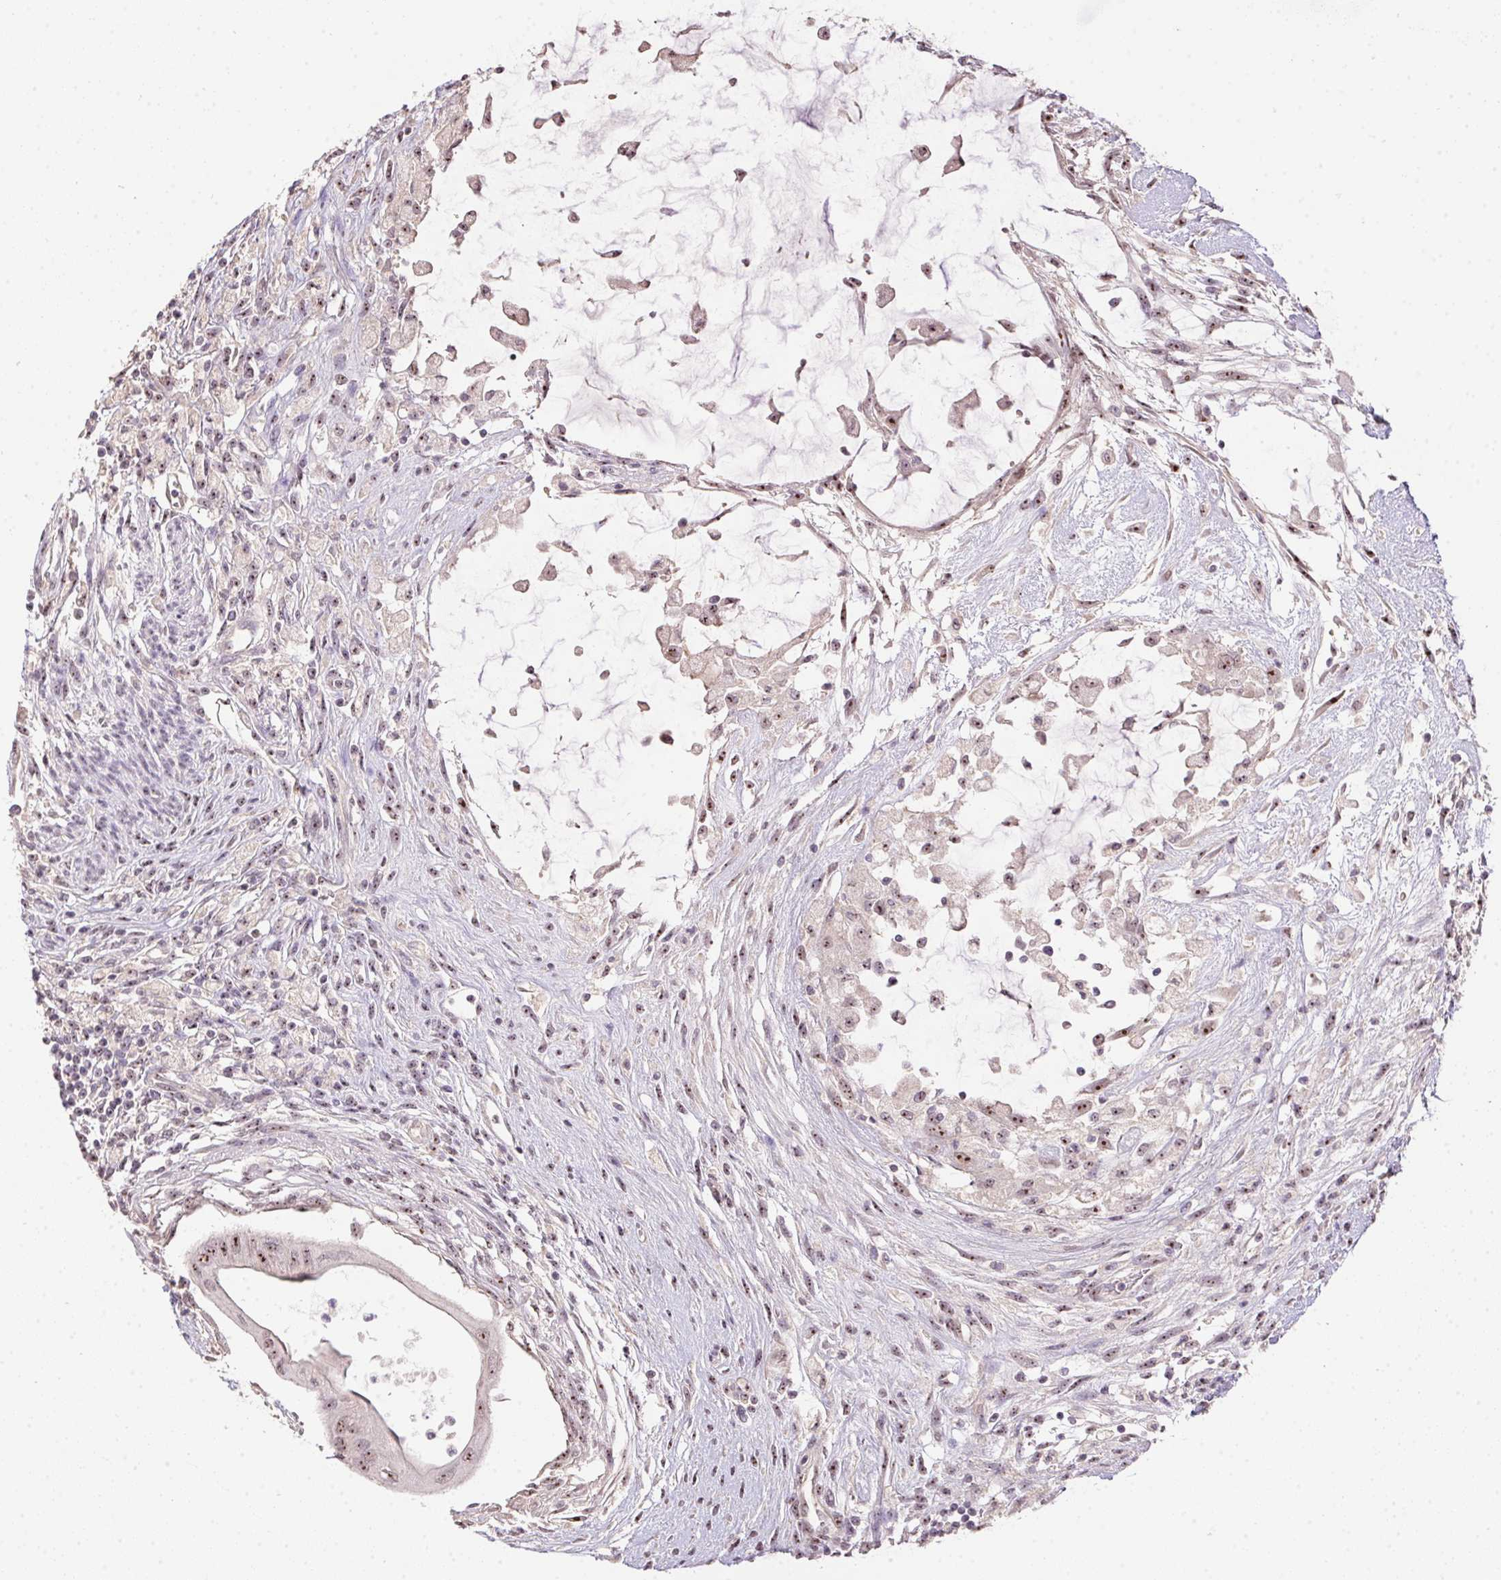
{"staining": {"intensity": "weak", "quantity": ">75%", "location": "nuclear"}, "tissue": "testis cancer", "cell_type": "Tumor cells", "image_type": "cancer", "snomed": [{"axis": "morphology", "description": "Carcinoma, Embryonal, NOS"}, {"axis": "topography", "description": "Testis"}], "caption": "Immunohistochemical staining of embryonal carcinoma (testis) reveals low levels of weak nuclear protein staining in about >75% of tumor cells.", "gene": "BATF2", "patient": {"sex": "male", "age": 37}}